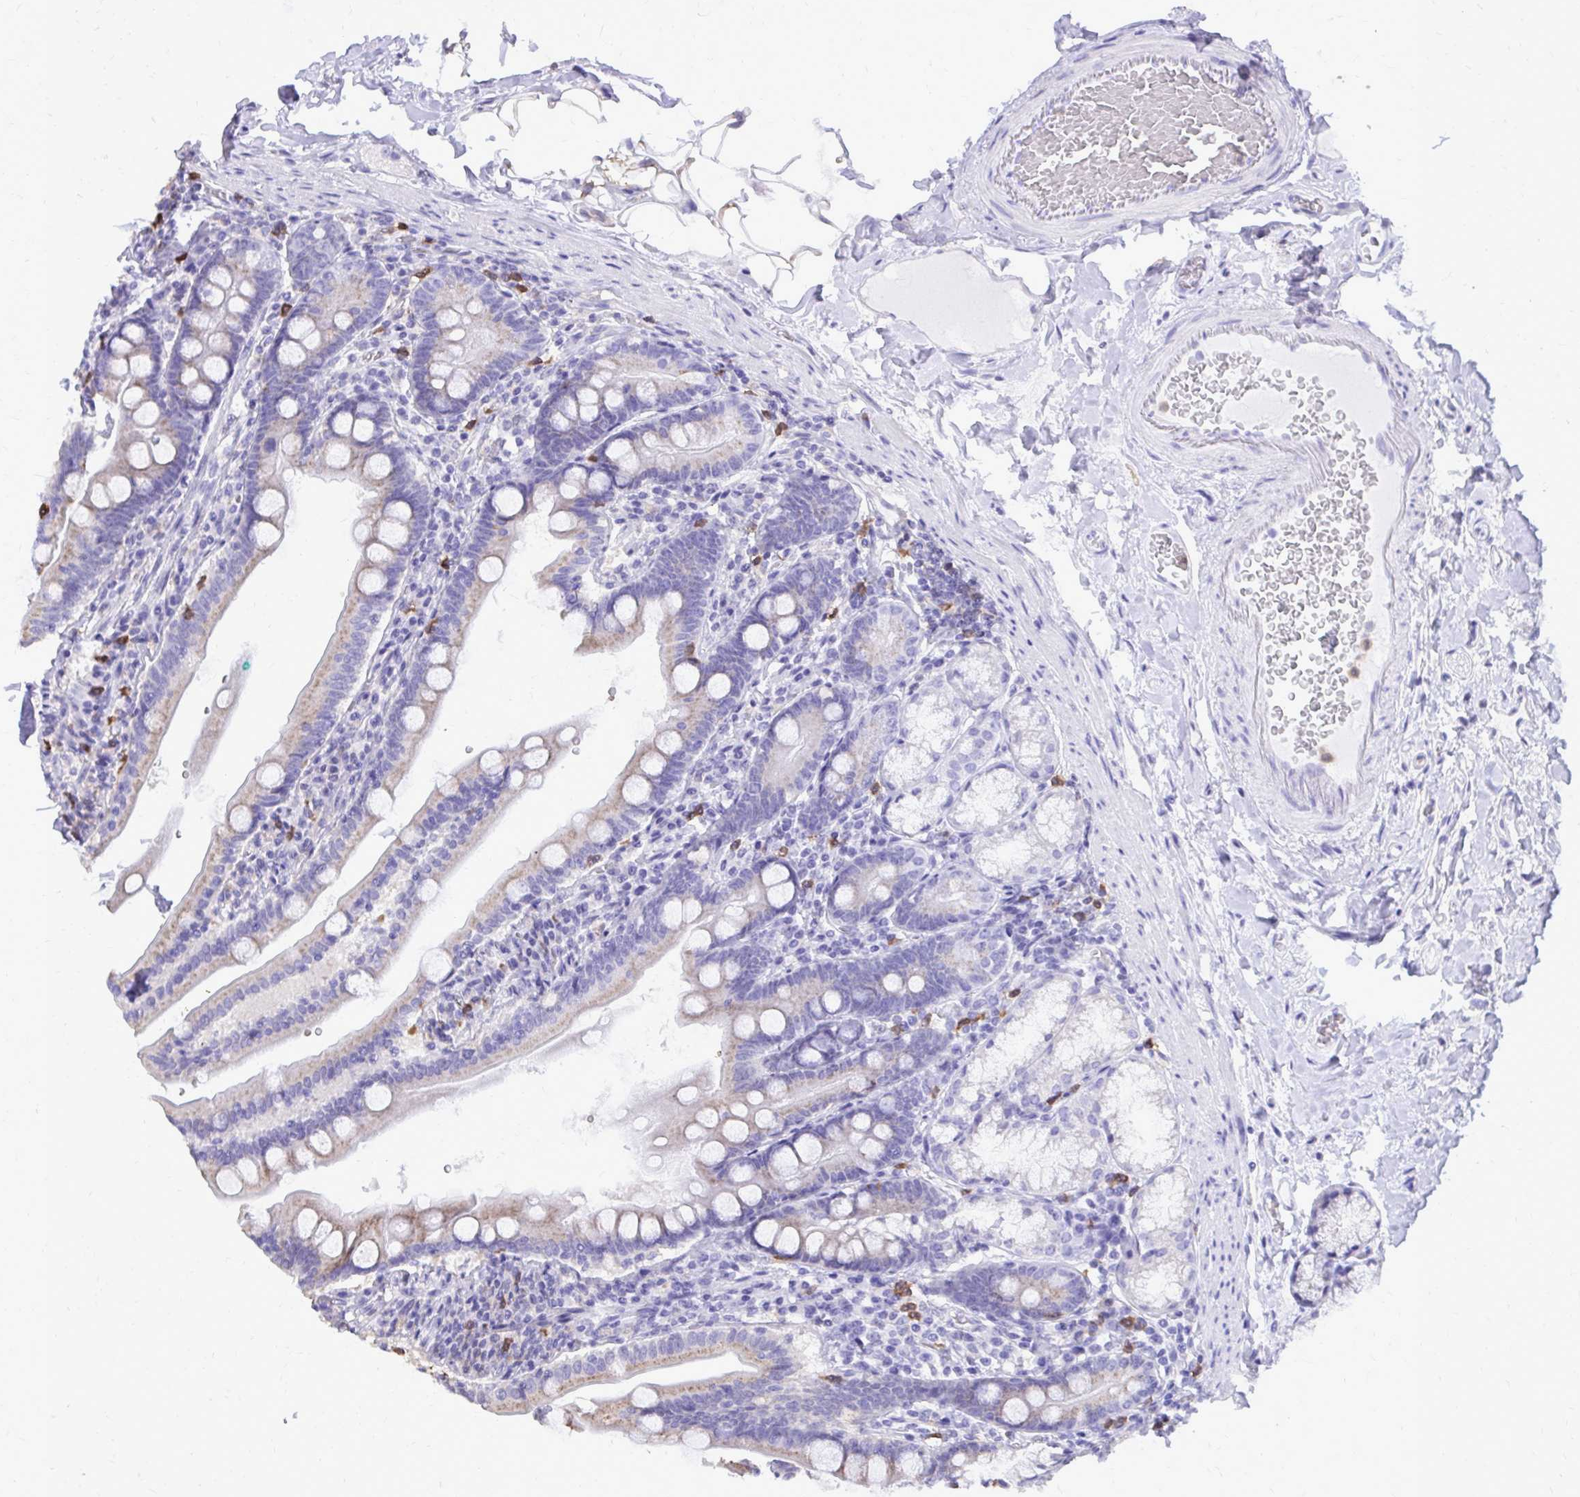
{"staining": {"intensity": "weak", "quantity": "25%-75%", "location": "cytoplasmic/membranous"}, "tissue": "duodenum", "cell_type": "Glandular cells", "image_type": "normal", "snomed": [{"axis": "morphology", "description": "Normal tissue, NOS"}, {"axis": "topography", "description": "Duodenum"}], "caption": "High-power microscopy captured an immunohistochemistry (IHC) image of unremarkable duodenum, revealing weak cytoplasmic/membranous positivity in approximately 25%-75% of glandular cells. The staining is performed using DAB brown chromogen to label protein expression. The nuclei are counter-stained blue using hematoxylin.", "gene": "CAT", "patient": {"sex": "female", "age": 67}}